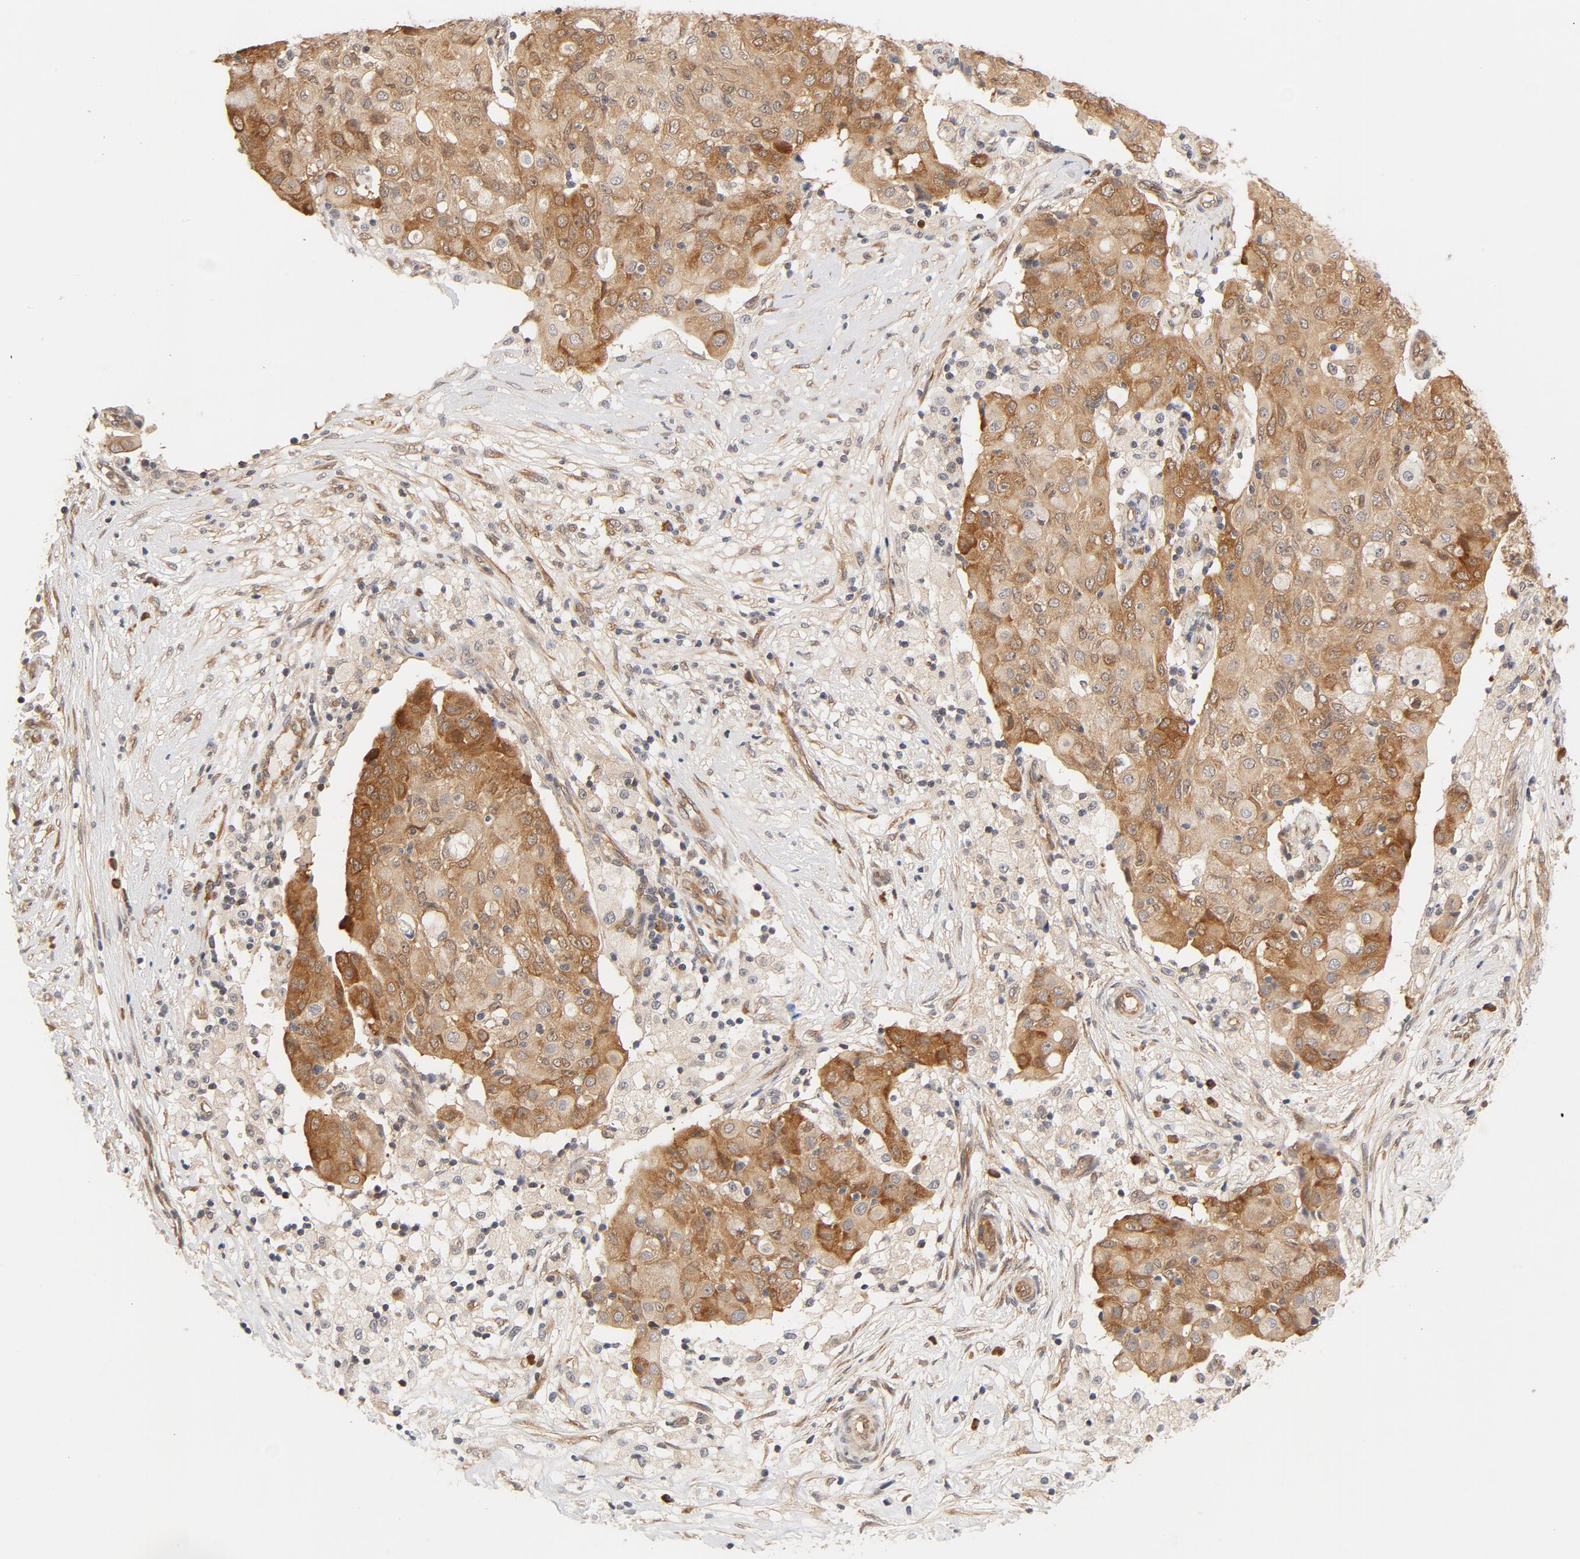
{"staining": {"intensity": "moderate", "quantity": ">75%", "location": "cytoplasmic/membranous"}, "tissue": "ovarian cancer", "cell_type": "Tumor cells", "image_type": "cancer", "snomed": [{"axis": "morphology", "description": "Carcinoma, endometroid"}, {"axis": "topography", "description": "Ovary"}], "caption": "Immunohistochemistry photomicrograph of human ovarian endometroid carcinoma stained for a protein (brown), which shows medium levels of moderate cytoplasmic/membranous expression in about >75% of tumor cells.", "gene": "EIF4E", "patient": {"sex": "female", "age": 42}}